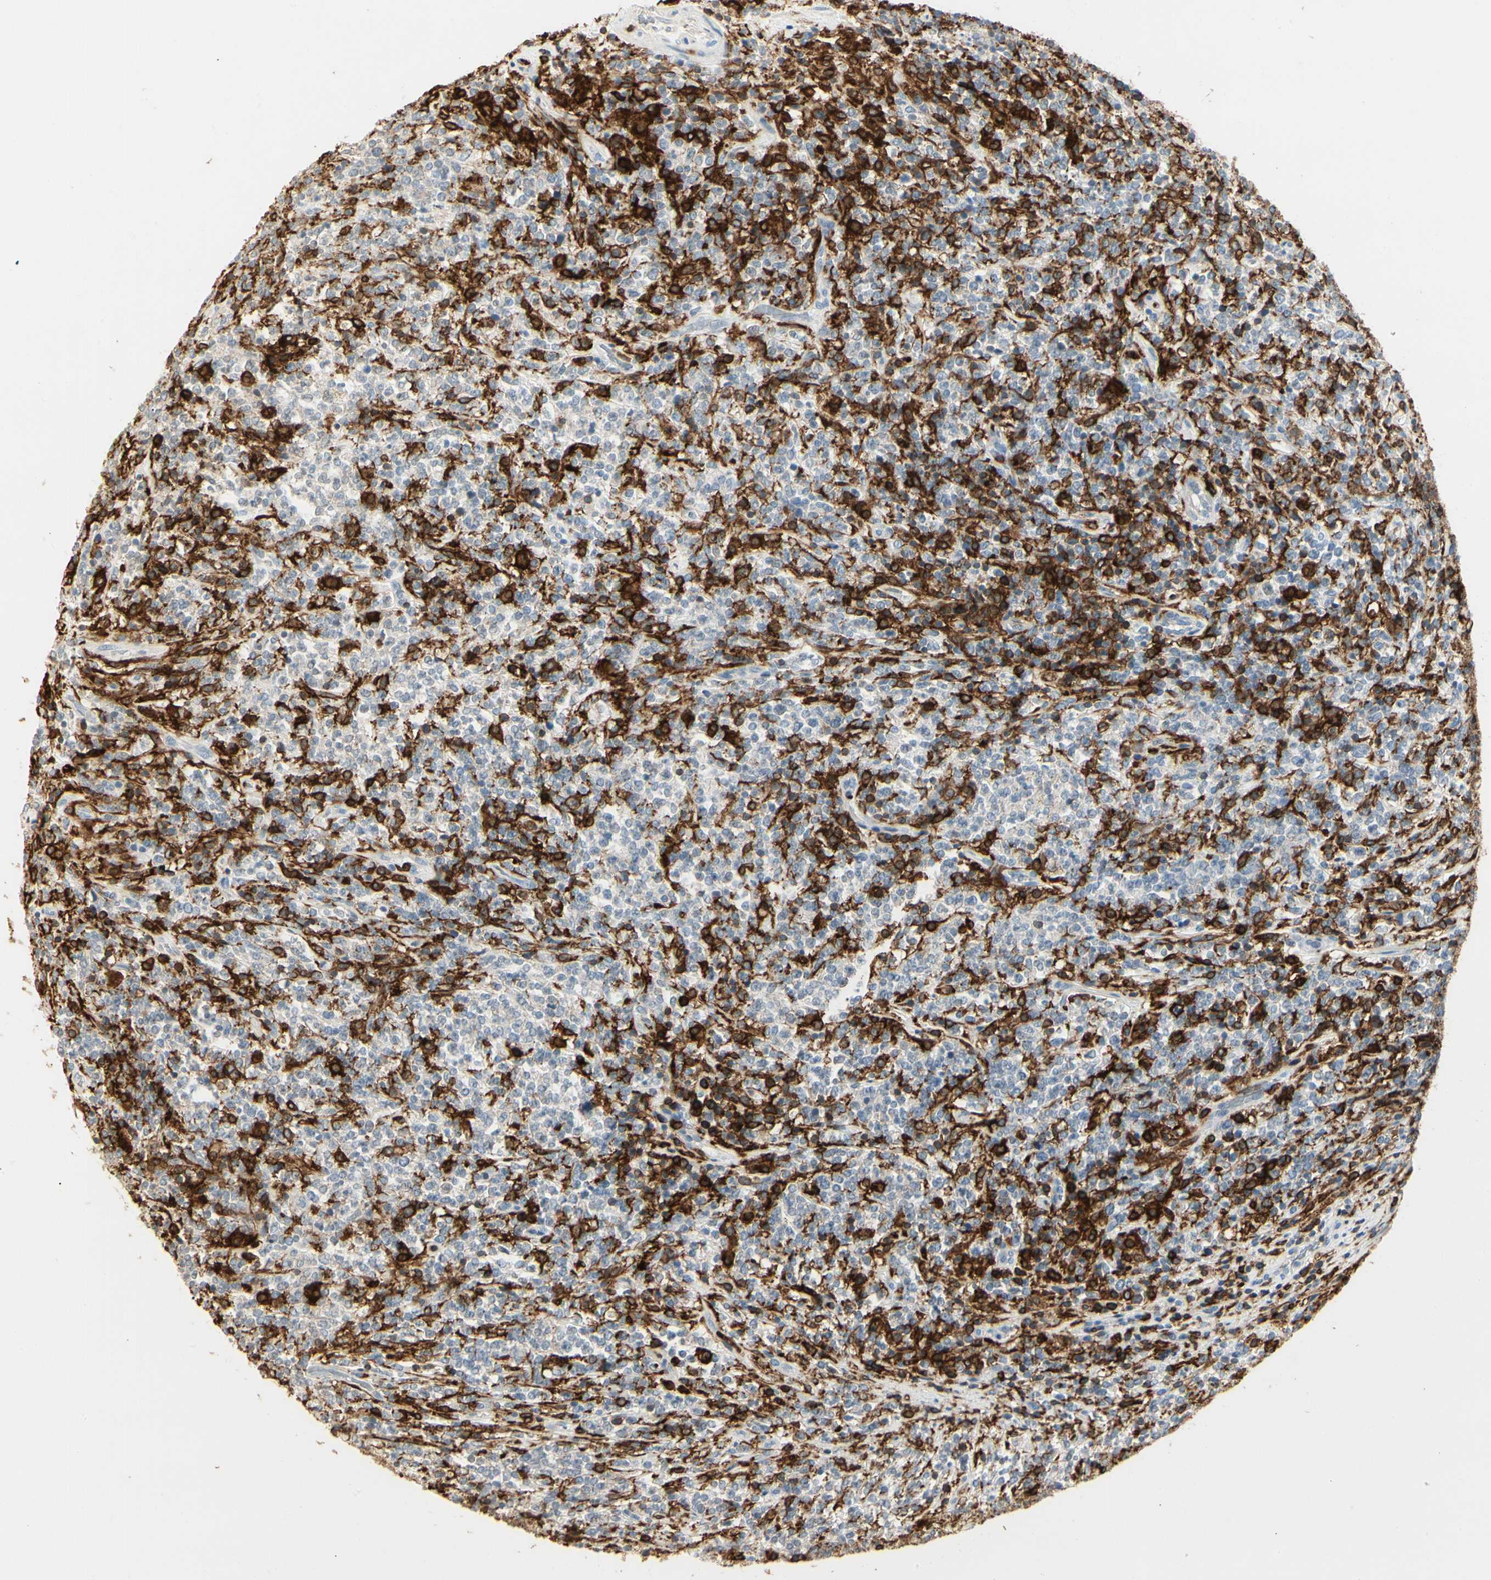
{"staining": {"intensity": "negative", "quantity": "none", "location": "none"}, "tissue": "lymphoma", "cell_type": "Tumor cells", "image_type": "cancer", "snomed": [{"axis": "morphology", "description": "Malignant lymphoma, non-Hodgkin's type, High grade"}, {"axis": "topography", "description": "Soft tissue"}], "caption": "IHC photomicrograph of neoplastic tissue: human malignant lymphoma, non-Hodgkin's type (high-grade) stained with DAB (3,3'-diaminobenzidine) displays no significant protein expression in tumor cells. (DAB immunohistochemistry visualized using brightfield microscopy, high magnification).", "gene": "ITGB2", "patient": {"sex": "male", "age": 18}}